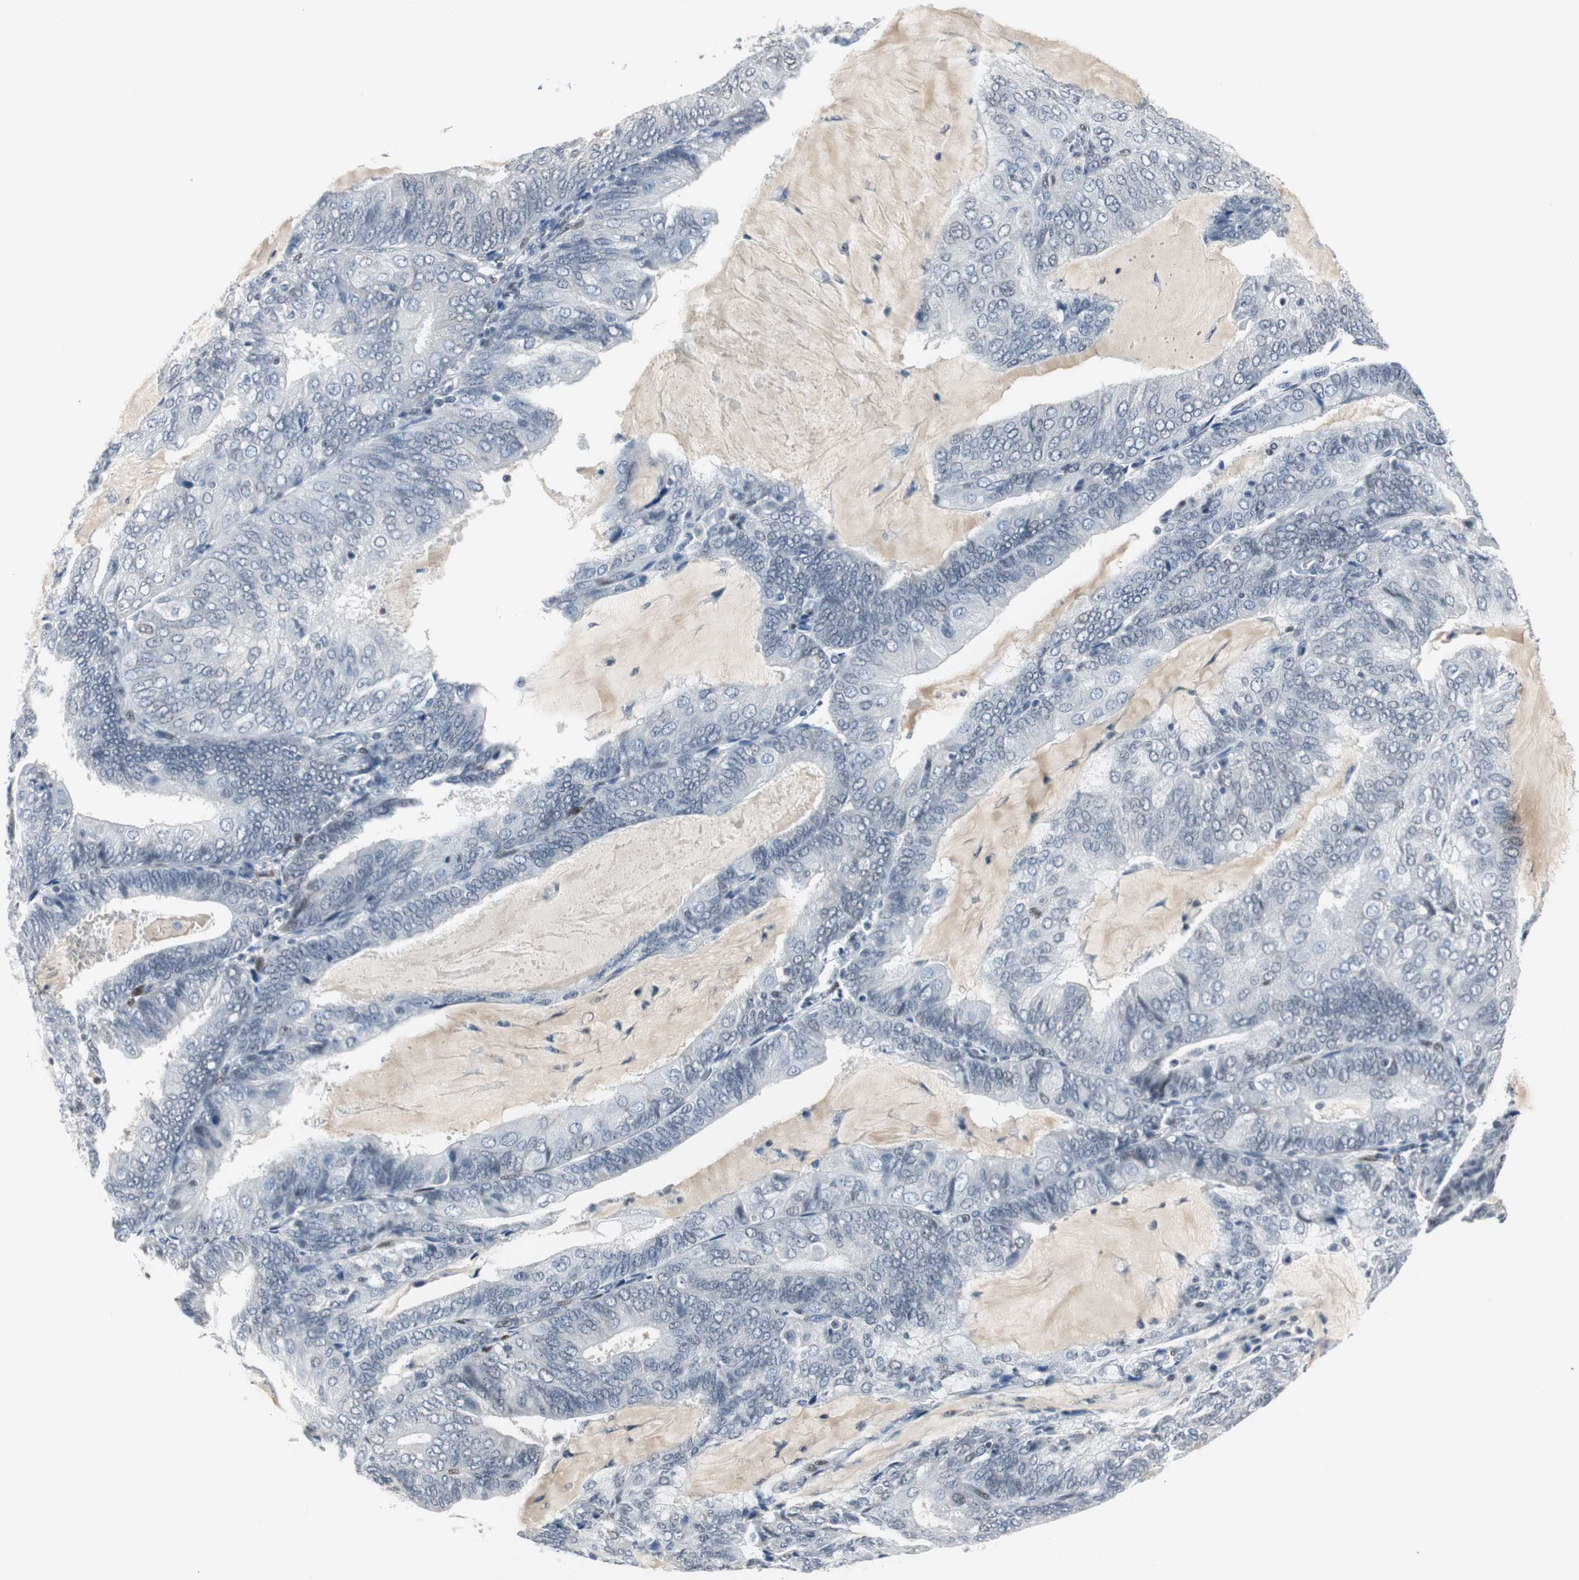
{"staining": {"intensity": "negative", "quantity": "none", "location": "none"}, "tissue": "endometrial cancer", "cell_type": "Tumor cells", "image_type": "cancer", "snomed": [{"axis": "morphology", "description": "Adenocarcinoma, NOS"}, {"axis": "topography", "description": "Endometrium"}], "caption": "Immunohistochemistry of human endometrial cancer reveals no positivity in tumor cells. (Brightfield microscopy of DAB (3,3'-diaminobenzidine) immunohistochemistry at high magnification).", "gene": "ELK1", "patient": {"sex": "female", "age": 81}}